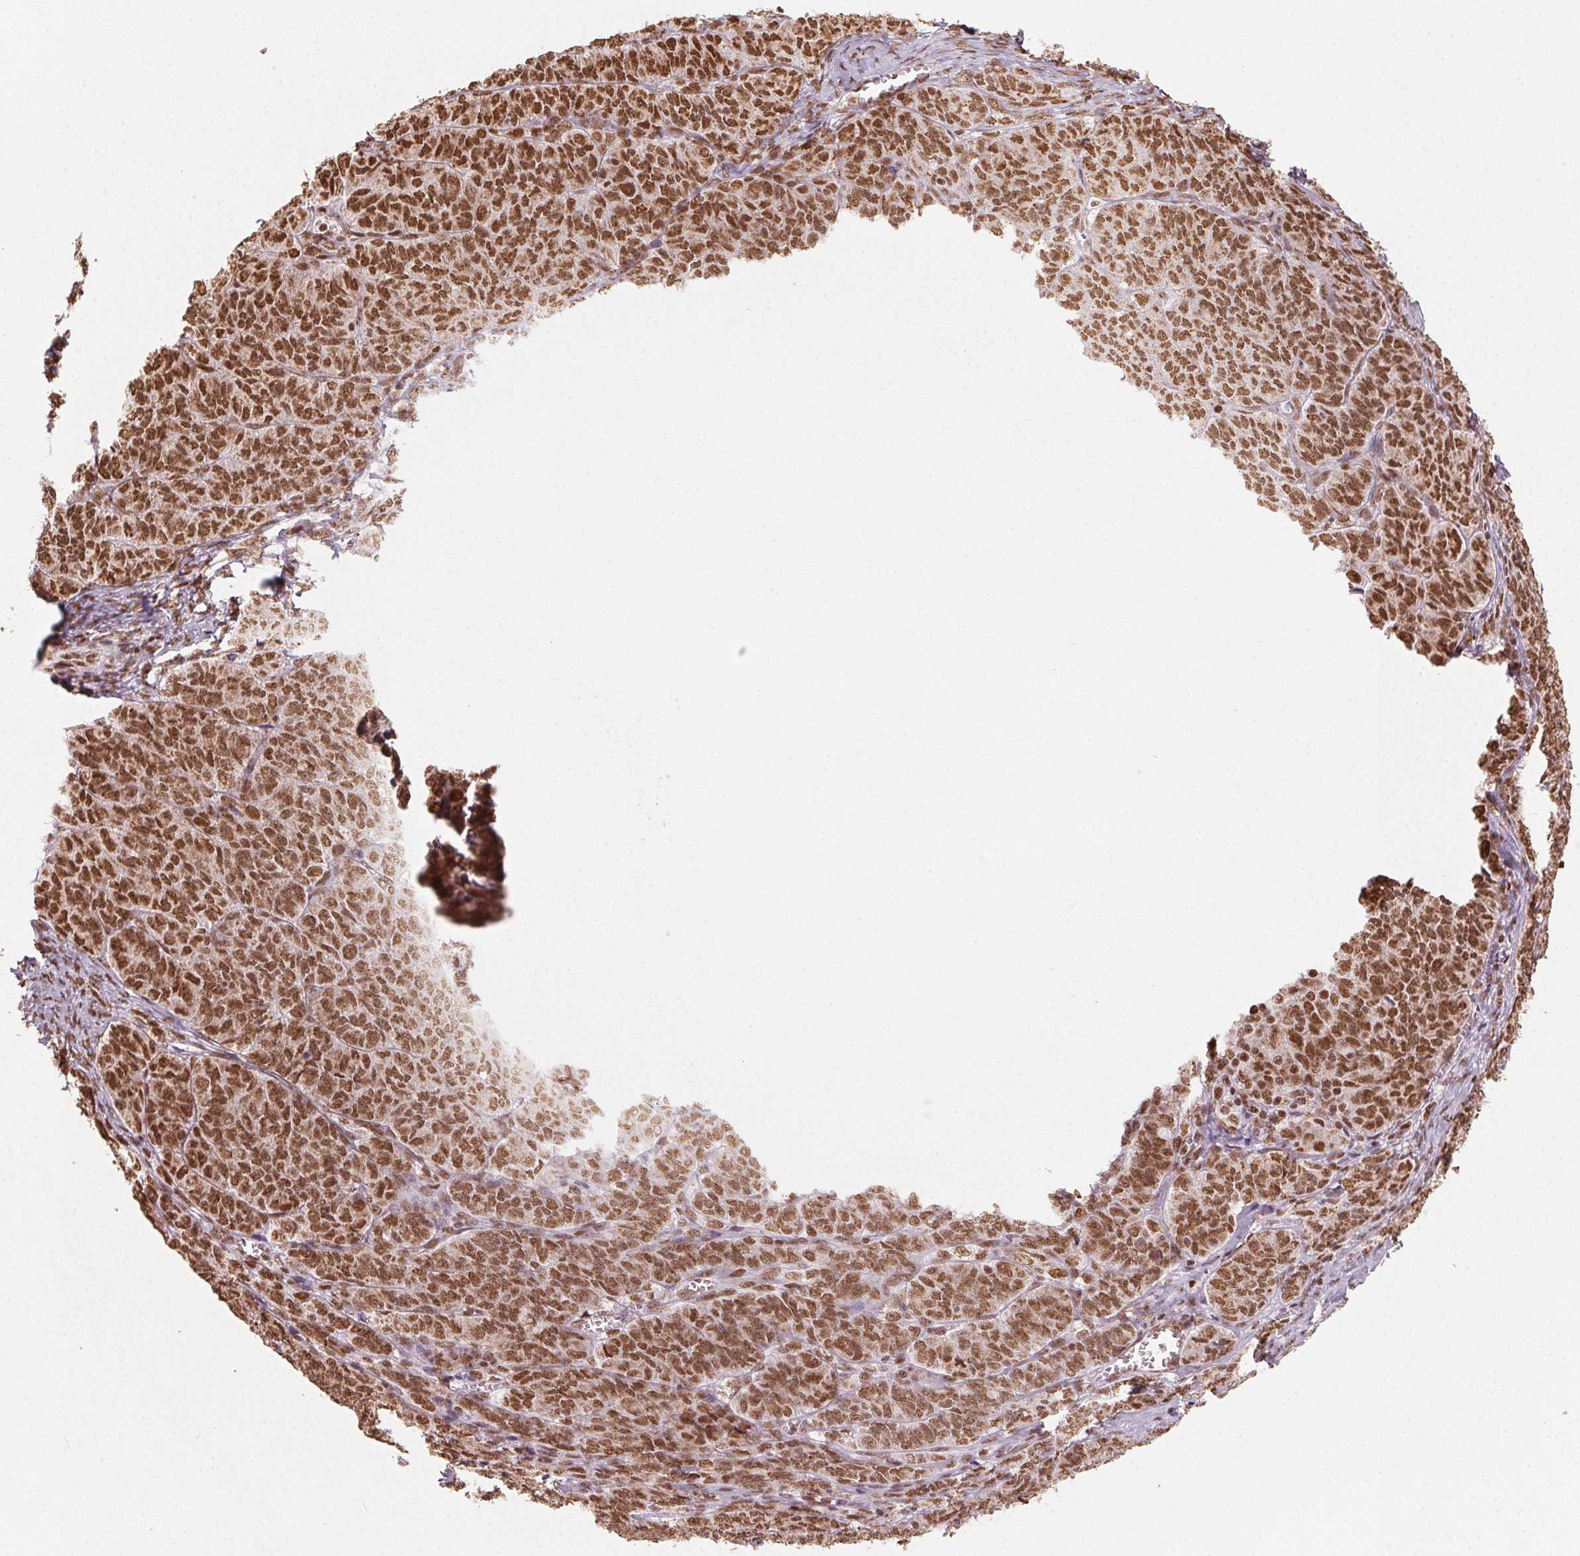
{"staining": {"intensity": "strong", "quantity": ">75%", "location": "cytoplasmic/membranous,nuclear"}, "tissue": "ovarian cancer", "cell_type": "Tumor cells", "image_type": "cancer", "snomed": [{"axis": "morphology", "description": "Carcinoma, endometroid"}, {"axis": "topography", "description": "Ovary"}], "caption": "Immunohistochemistry (IHC) micrograph of ovarian cancer stained for a protein (brown), which exhibits high levels of strong cytoplasmic/membranous and nuclear staining in about >75% of tumor cells.", "gene": "TOPORS", "patient": {"sex": "female", "age": 80}}